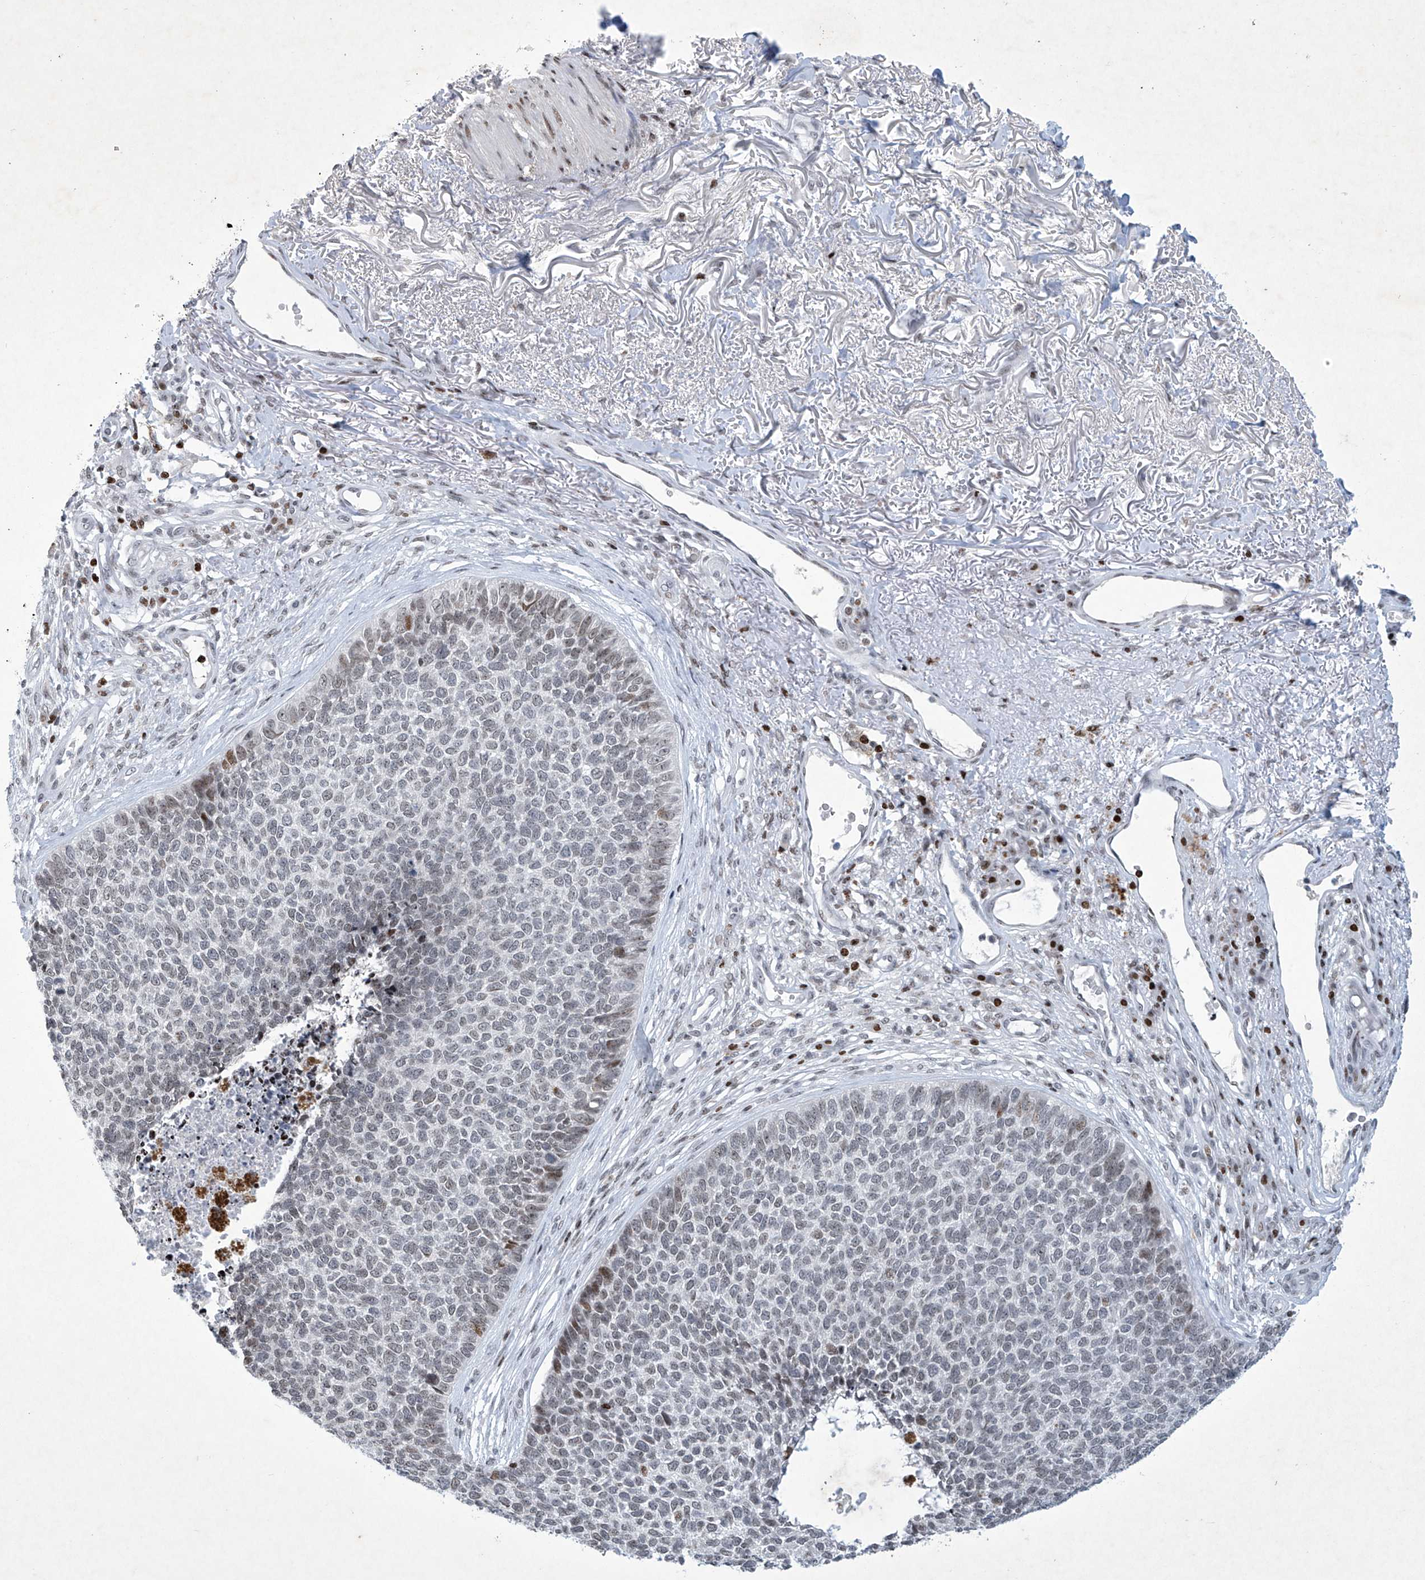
{"staining": {"intensity": "moderate", "quantity": "<25%", "location": "nuclear"}, "tissue": "skin cancer", "cell_type": "Tumor cells", "image_type": "cancer", "snomed": [{"axis": "morphology", "description": "Basal cell carcinoma"}, {"axis": "topography", "description": "Skin"}], "caption": "DAB immunohistochemical staining of skin basal cell carcinoma exhibits moderate nuclear protein positivity in approximately <25% of tumor cells.", "gene": "RFX7", "patient": {"sex": "female", "age": 84}}